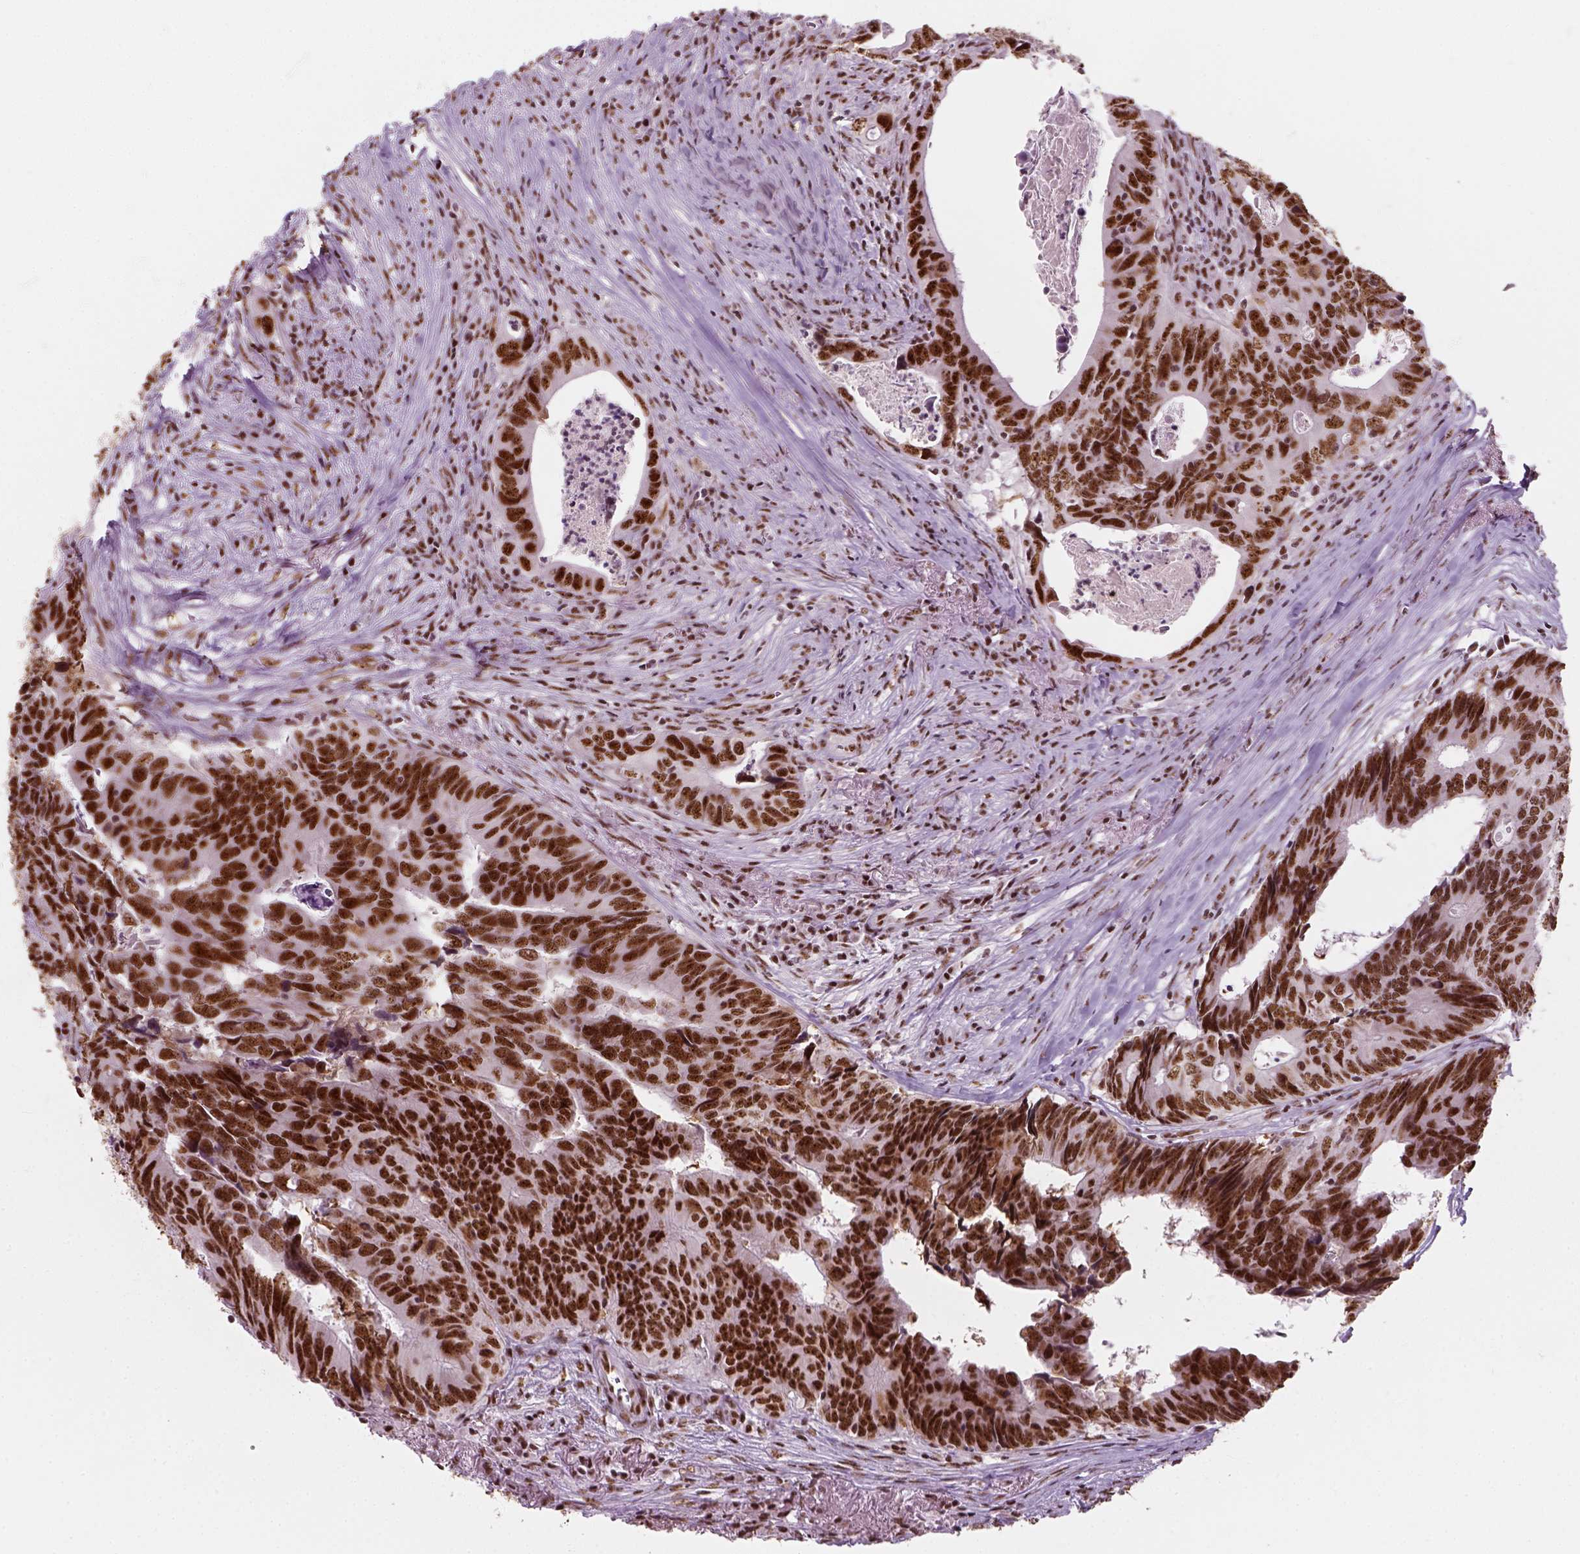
{"staining": {"intensity": "strong", "quantity": ">75%", "location": "nuclear"}, "tissue": "colorectal cancer", "cell_type": "Tumor cells", "image_type": "cancer", "snomed": [{"axis": "morphology", "description": "Adenocarcinoma, NOS"}, {"axis": "topography", "description": "Colon"}], "caption": "There is high levels of strong nuclear expression in tumor cells of colorectal adenocarcinoma, as demonstrated by immunohistochemical staining (brown color).", "gene": "GTF2F1", "patient": {"sex": "female", "age": 82}}